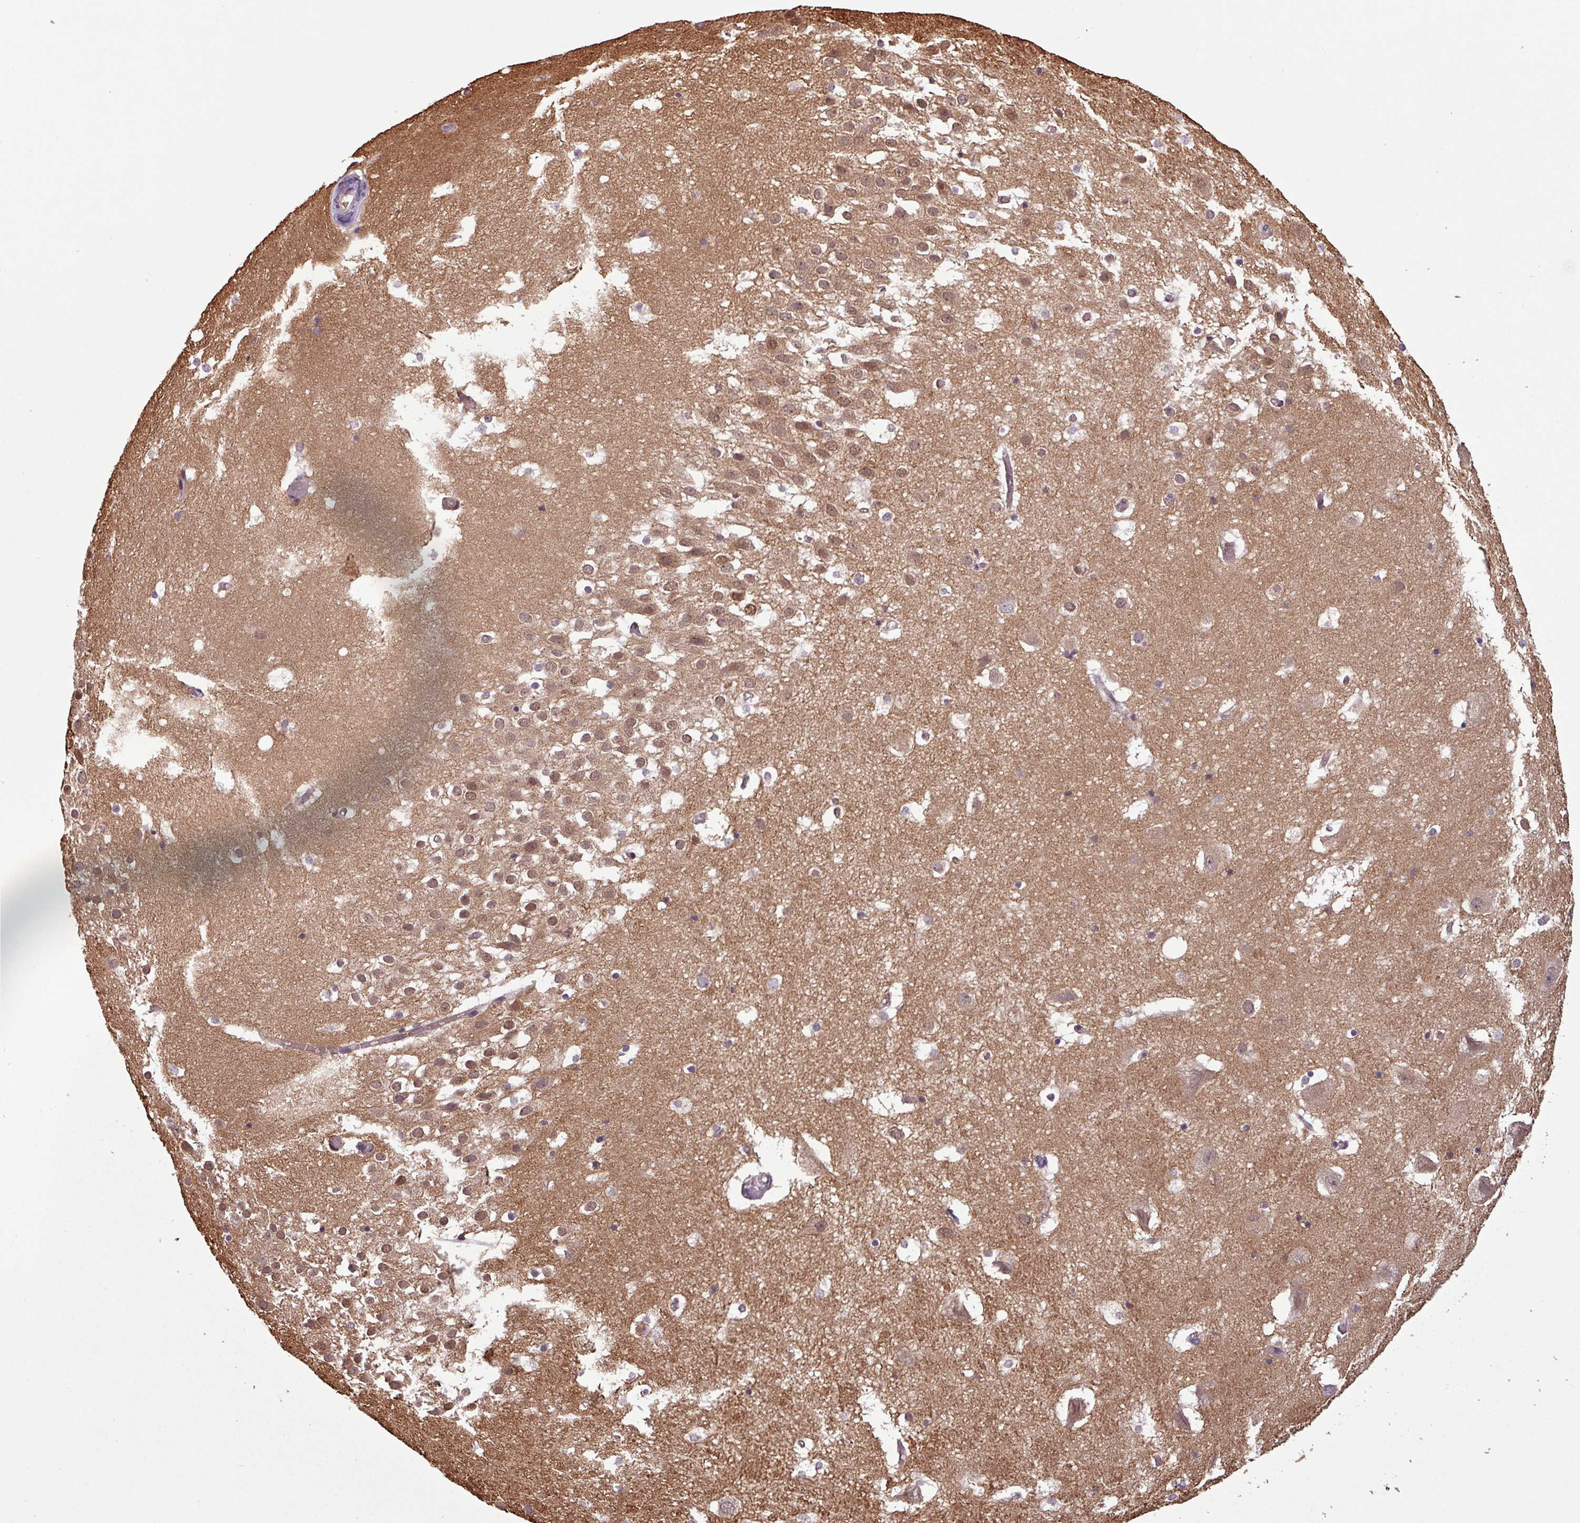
{"staining": {"intensity": "moderate", "quantity": "<25%", "location": "nuclear"}, "tissue": "hippocampus", "cell_type": "Glial cells", "image_type": "normal", "snomed": [{"axis": "morphology", "description": "Normal tissue, NOS"}, {"axis": "topography", "description": "Hippocampus"}], "caption": "This micrograph exhibits benign hippocampus stained with immunohistochemistry (IHC) to label a protein in brown. The nuclear of glial cells show moderate positivity for the protein. Nuclei are counter-stained blue.", "gene": "NPFFR1", "patient": {"sex": "female", "age": 52}}